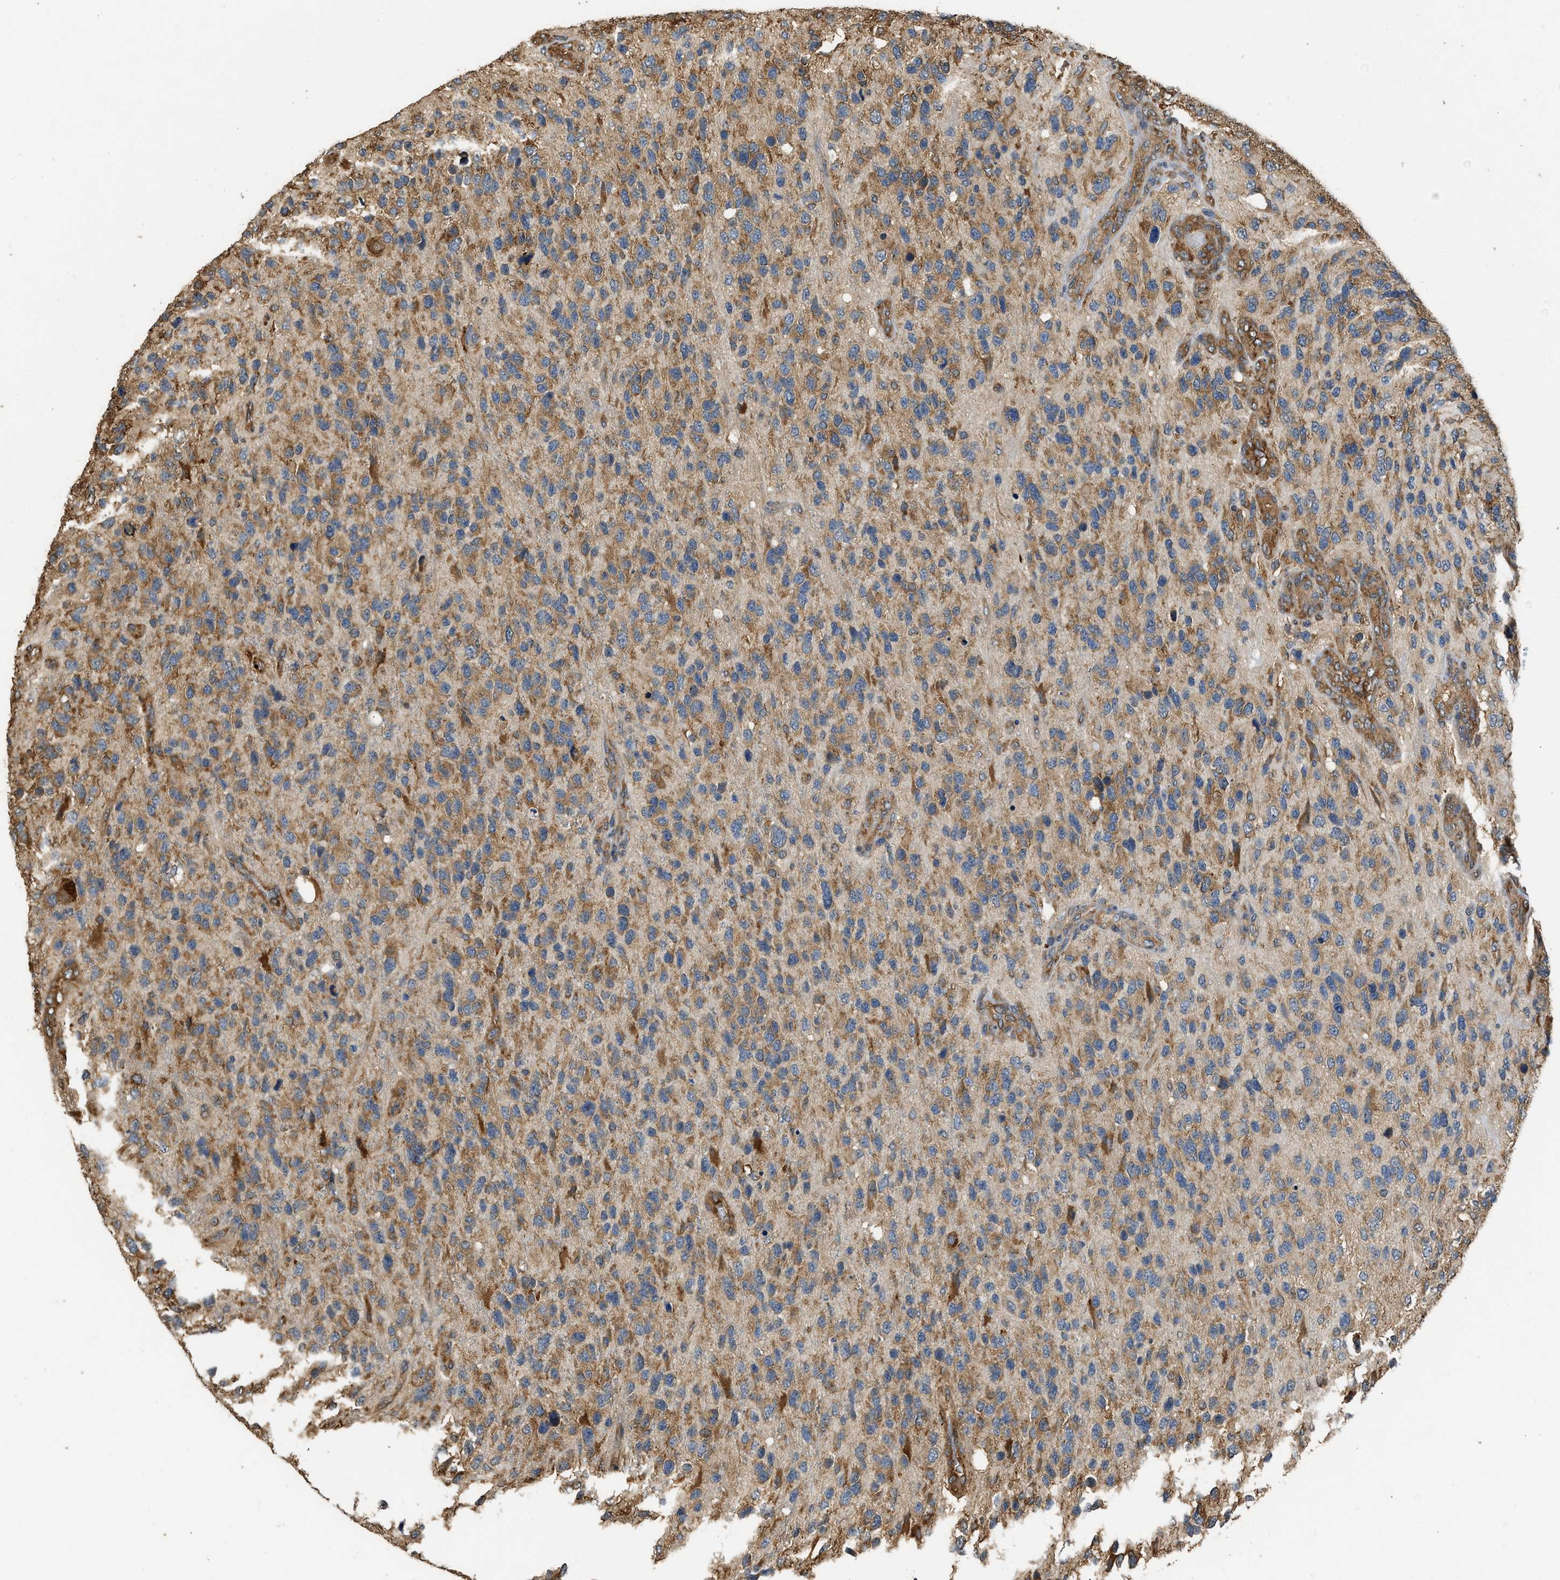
{"staining": {"intensity": "moderate", "quantity": ">75%", "location": "cytoplasmic/membranous"}, "tissue": "glioma", "cell_type": "Tumor cells", "image_type": "cancer", "snomed": [{"axis": "morphology", "description": "Glioma, malignant, High grade"}, {"axis": "topography", "description": "Brain"}], "caption": "DAB immunohistochemical staining of high-grade glioma (malignant) demonstrates moderate cytoplasmic/membranous protein expression in approximately >75% of tumor cells.", "gene": "SLC36A4", "patient": {"sex": "female", "age": 58}}